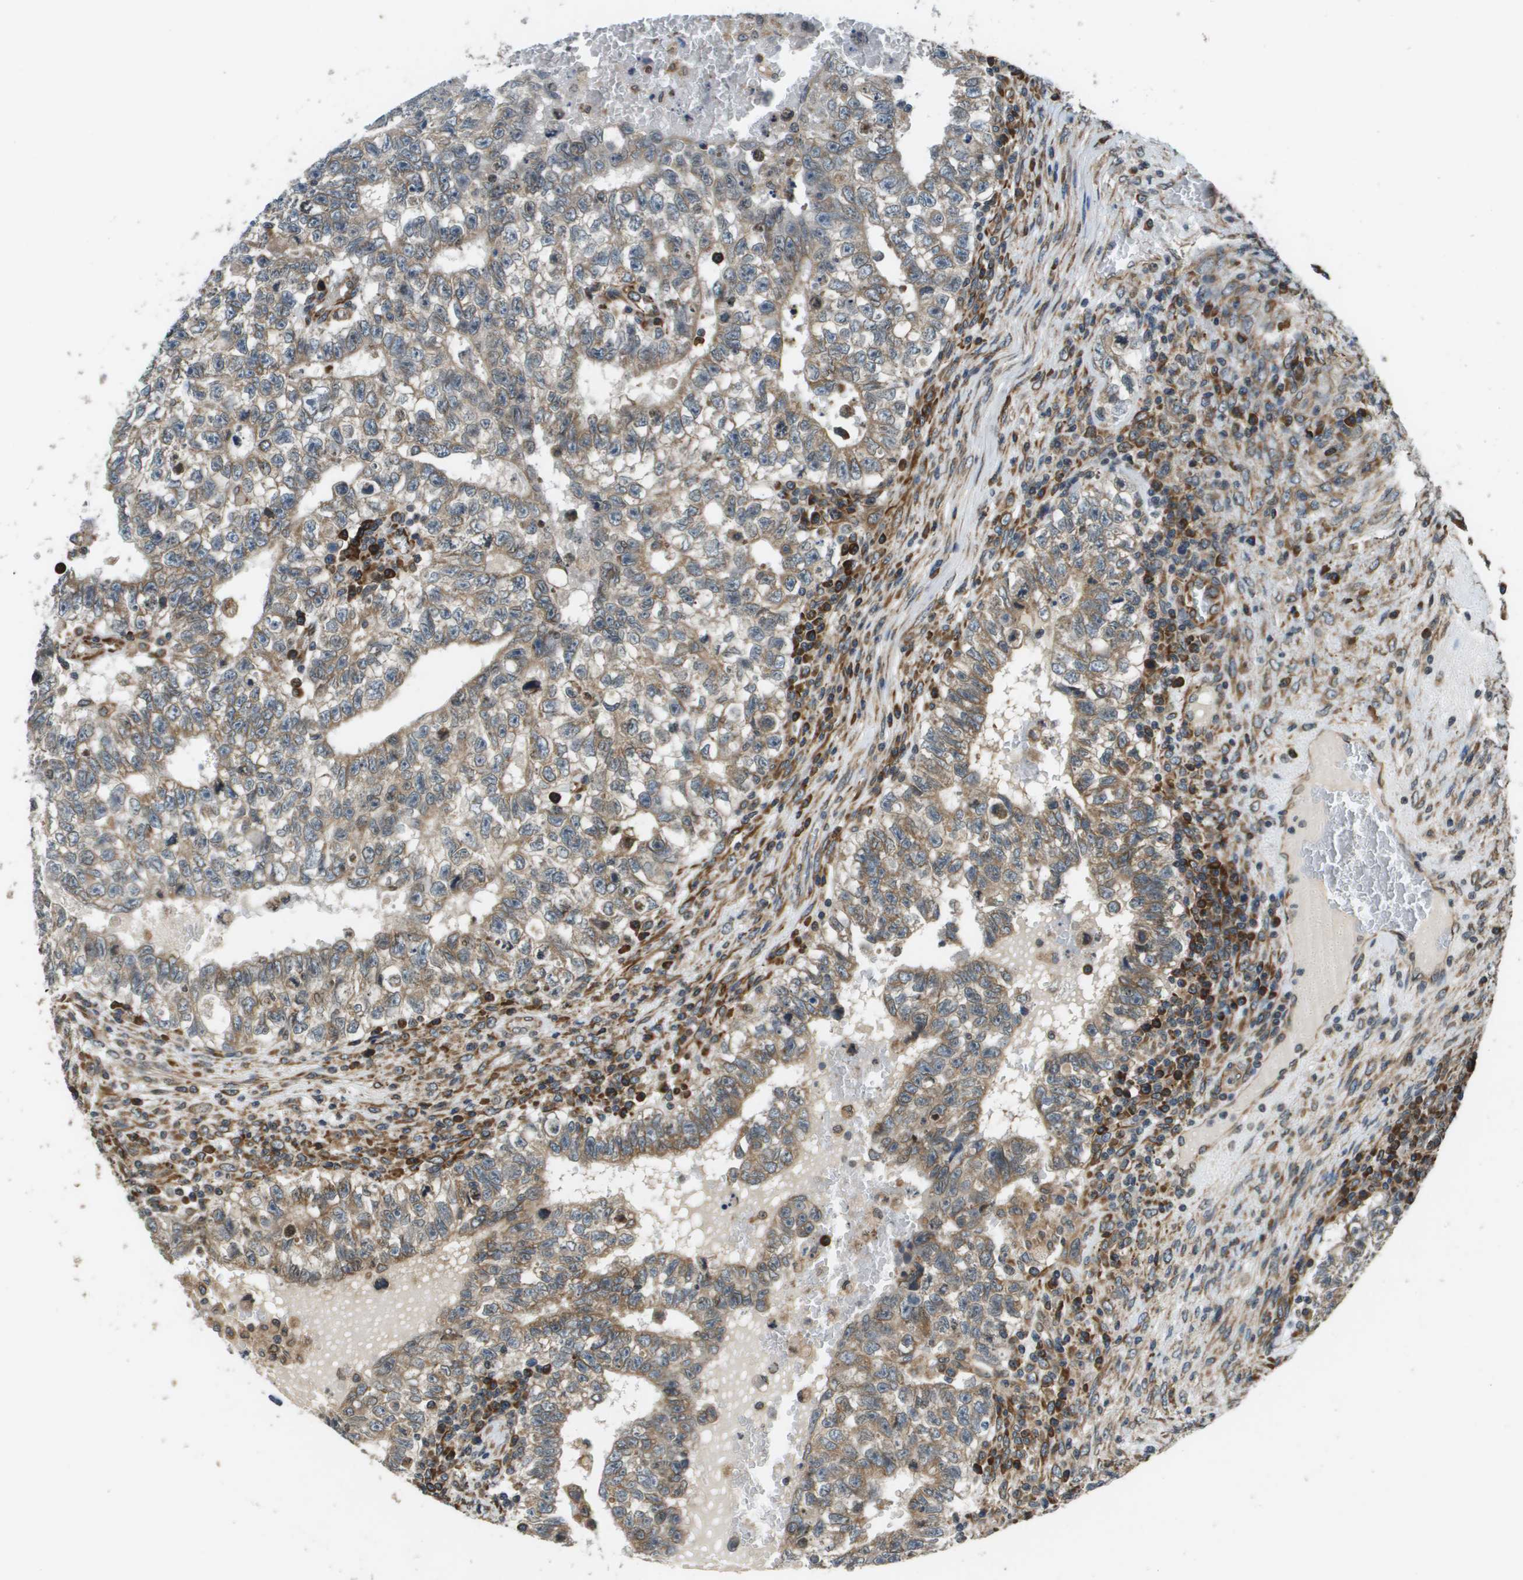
{"staining": {"intensity": "moderate", "quantity": ">75%", "location": "cytoplasmic/membranous"}, "tissue": "testis cancer", "cell_type": "Tumor cells", "image_type": "cancer", "snomed": [{"axis": "morphology", "description": "Seminoma, NOS"}, {"axis": "morphology", "description": "Carcinoma, Embryonal, NOS"}, {"axis": "topography", "description": "Testis"}], "caption": "DAB immunohistochemical staining of testis seminoma demonstrates moderate cytoplasmic/membranous protein expression in approximately >75% of tumor cells.", "gene": "SEC62", "patient": {"sex": "male", "age": 38}}